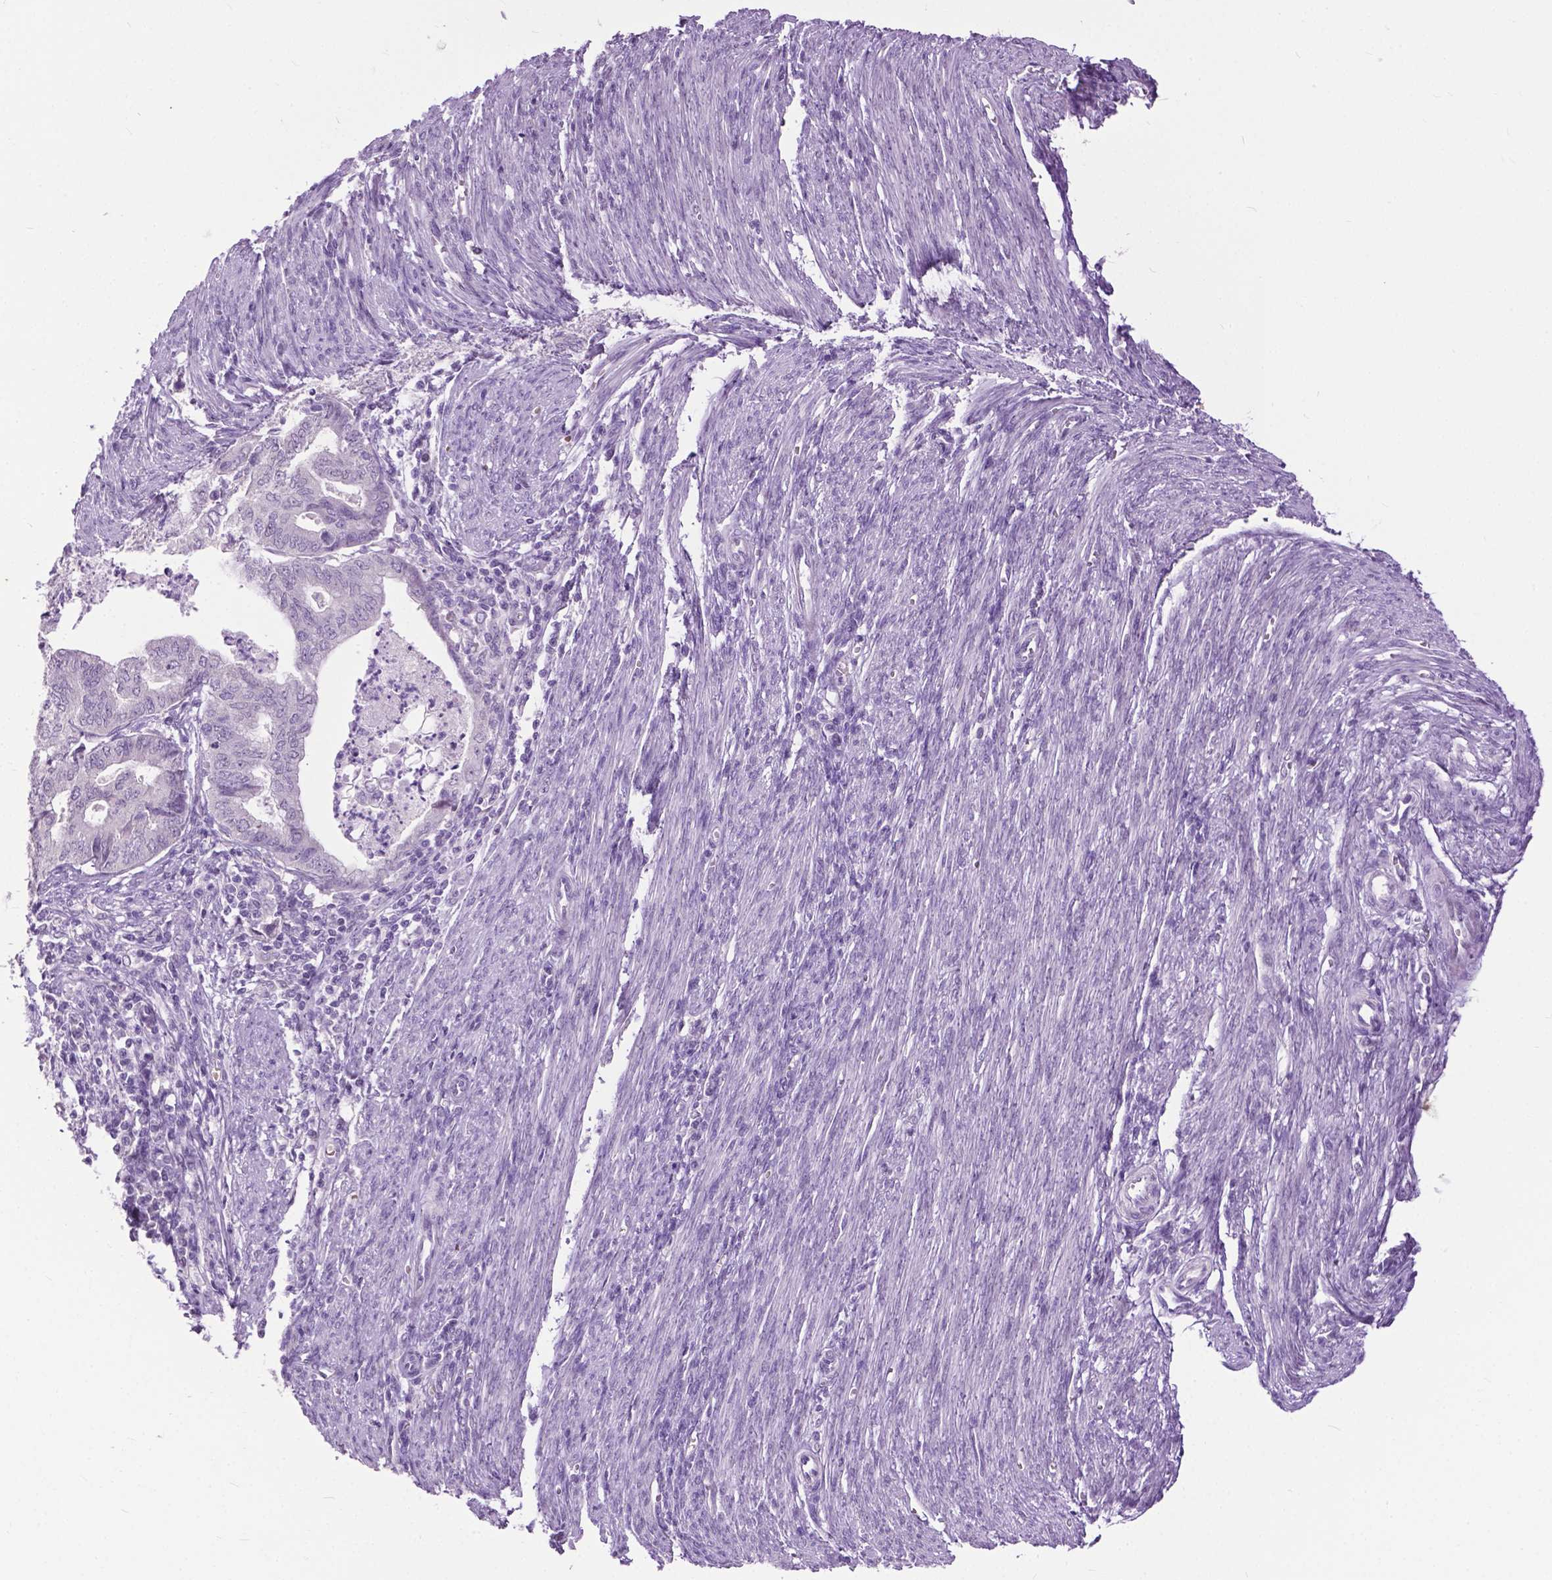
{"staining": {"intensity": "negative", "quantity": "none", "location": "none"}, "tissue": "endometrial cancer", "cell_type": "Tumor cells", "image_type": "cancer", "snomed": [{"axis": "morphology", "description": "Adenocarcinoma, NOS"}, {"axis": "topography", "description": "Endometrium"}], "caption": "High magnification brightfield microscopy of adenocarcinoma (endometrial) stained with DAB (brown) and counterstained with hematoxylin (blue): tumor cells show no significant staining.", "gene": "GPR37L1", "patient": {"sex": "female", "age": 79}}